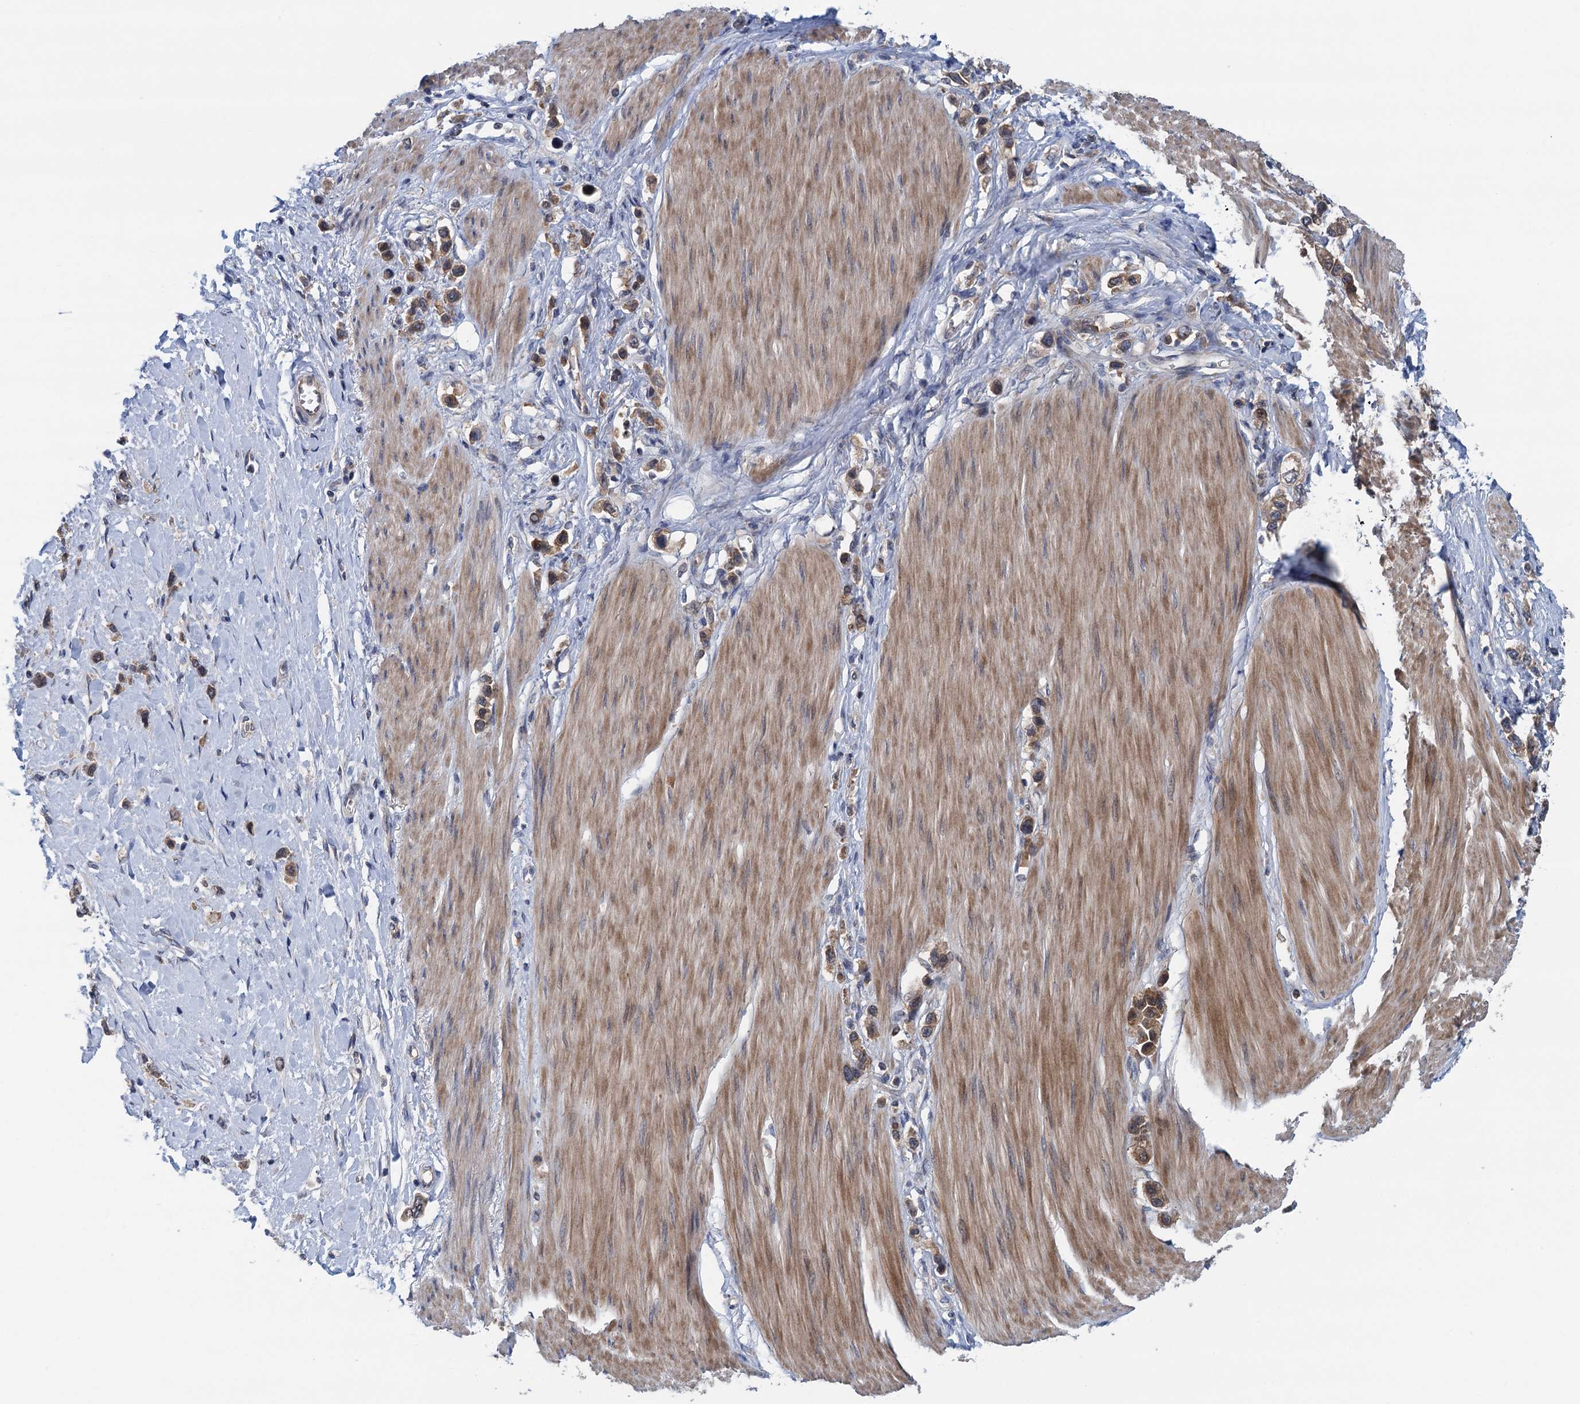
{"staining": {"intensity": "moderate", "quantity": ">75%", "location": "cytoplasmic/membranous"}, "tissue": "stomach cancer", "cell_type": "Tumor cells", "image_type": "cancer", "snomed": [{"axis": "morphology", "description": "Adenocarcinoma, NOS"}, {"axis": "topography", "description": "Stomach"}], "caption": "This micrograph reveals stomach cancer stained with immunohistochemistry to label a protein in brown. The cytoplasmic/membranous of tumor cells show moderate positivity for the protein. Nuclei are counter-stained blue.", "gene": "CNTN5", "patient": {"sex": "female", "age": 65}}